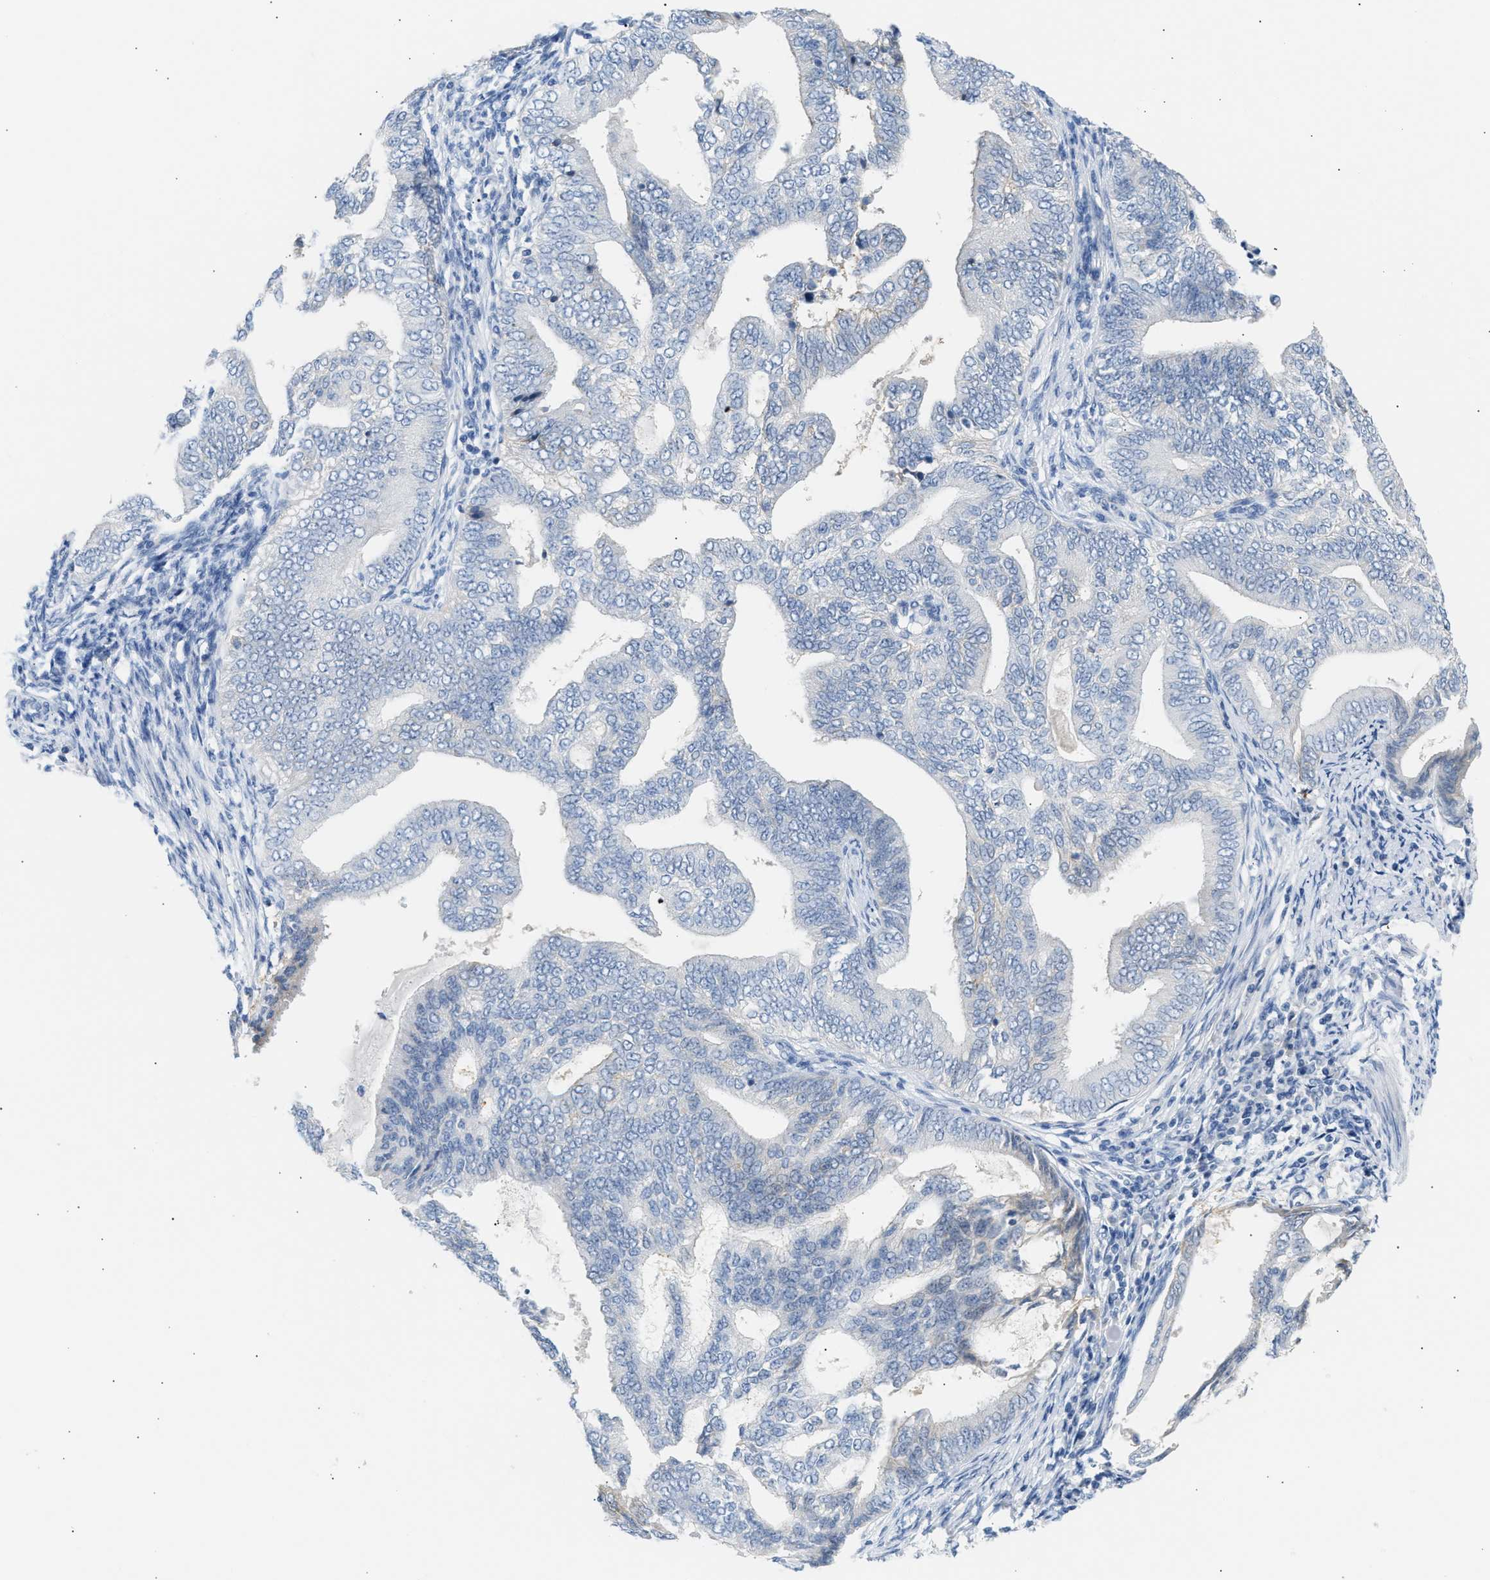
{"staining": {"intensity": "negative", "quantity": "none", "location": "none"}, "tissue": "endometrial cancer", "cell_type": "Tumor cells", "image_type": "cancer", "snomed": [{"axis": "morphology", "description": "Adenocarcinoma, NOS"}, {"axis": "topography", "description": "Endometrium"}], "caption": "Human adenocarcinoma (endometrial) stained for a protein using immunohistochemistry (IHC) demonstrates no staining in tumor cells.", "gene": "ERBB2", "patient": {"sex": "female", "age": 58}}